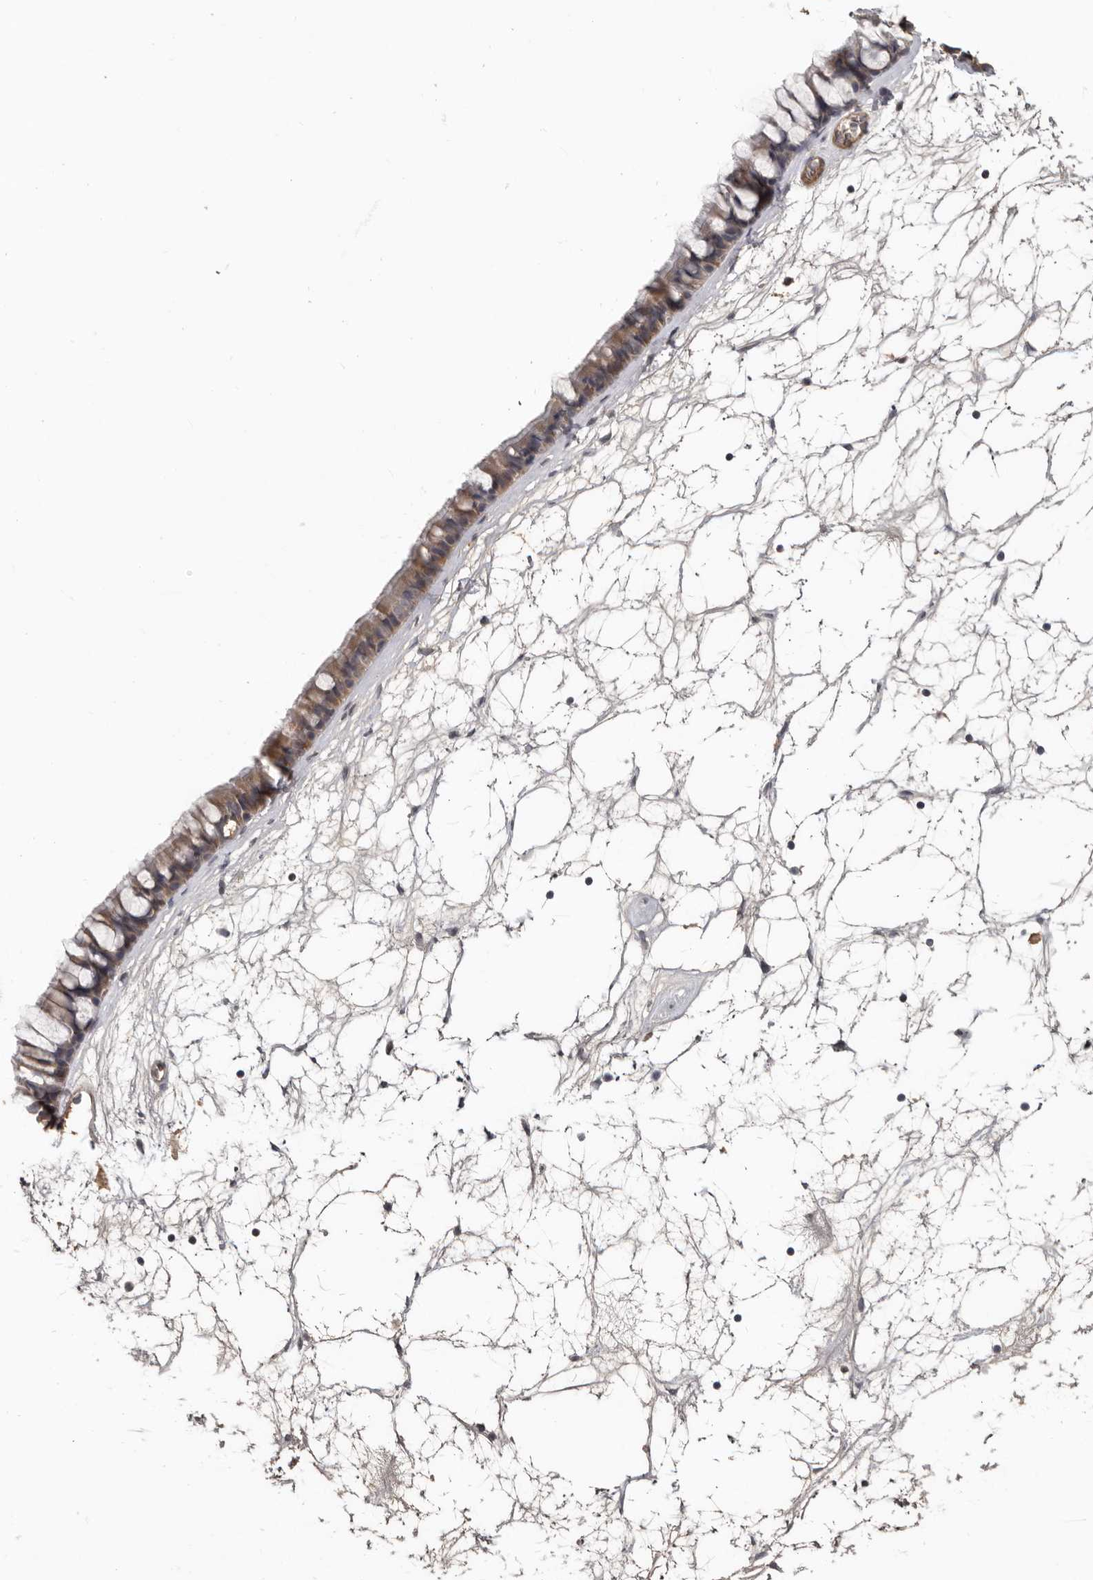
{"staining": {"intensity": "moderate", "quantity": "25%-75%", "location": "cytoplasmic/membranous"}, "tissue": "nasopharynx", "cell_type": "Respiratory epithelial cells", "image_type": "normal", "snomed": [{"axis": "morphology", "description": "Normal tissue, NOS"}, {"axis": "topography", "description": "Nasopharynx"}], "caption": "Moderate cytoplasmic/membranous expression is present in about 25%-75% of respiratory epithelial cells in unremarkable nasopharynx.", "gene": "CDCA8", "patient": {"sex": "male", "age": 64}}